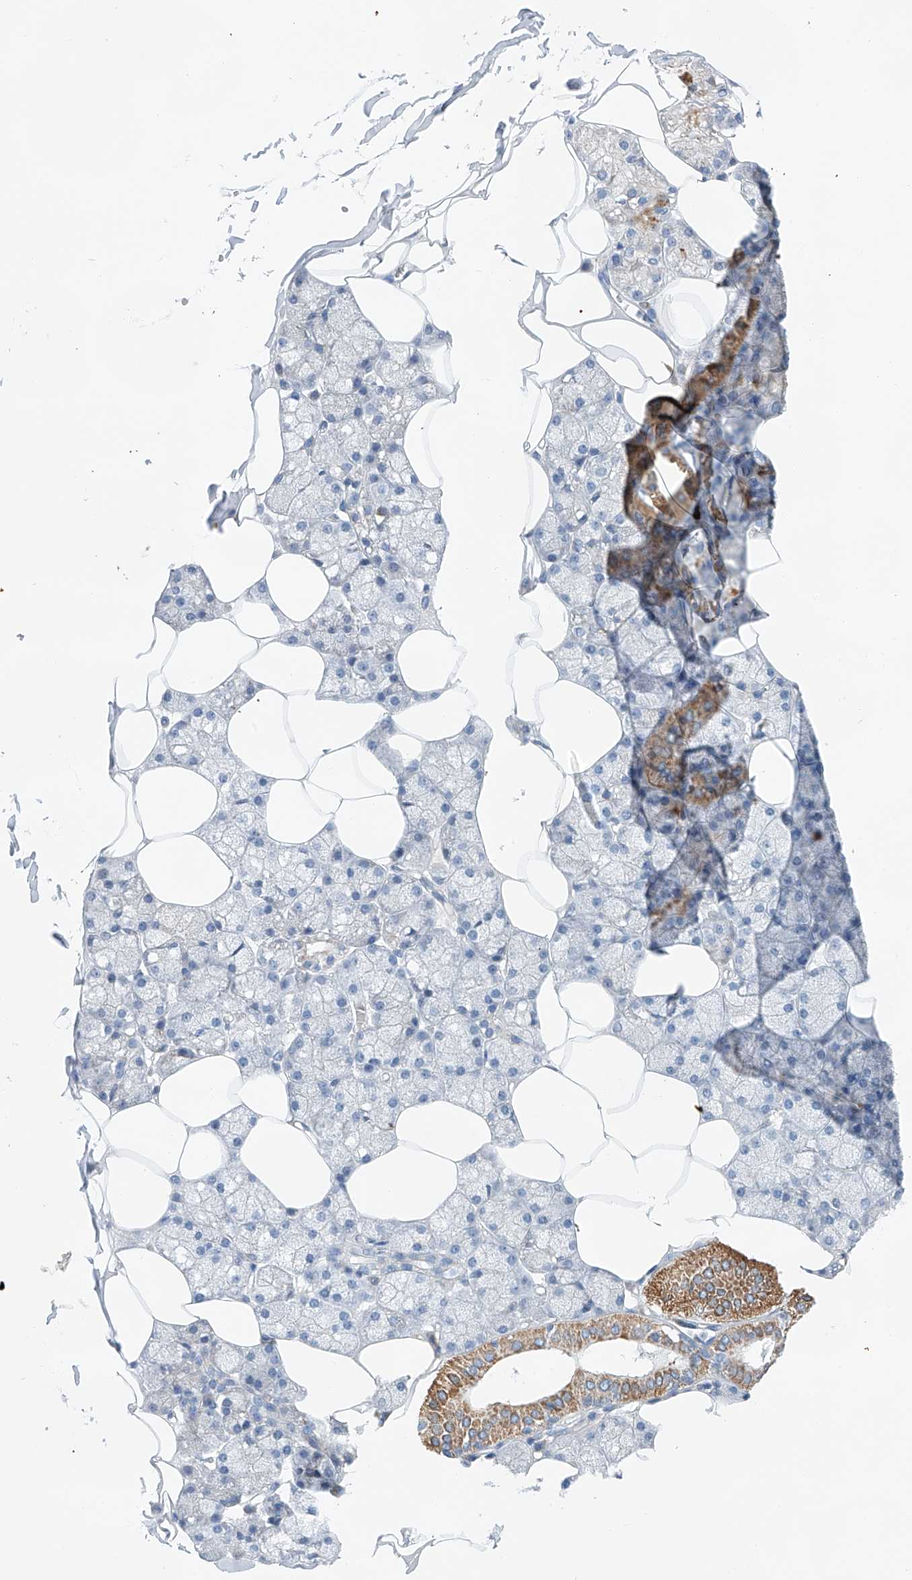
{"staining": {"intensity": "moderate", "quantity": "<25%", "location": "cytoplasmic/membranous"}, "tissue": "salivary gland", "cell_type": "Glandular cells", "image_type": "normal", "snomed": [{"axis": "morphology", "description": "Normal tissue, NOS"}, {"axis": "topography", "description": "Salivary gland"}], "caption": "Salivary gland stained with a brown dye reveals moderate cytoplasmic/membranous positive expression in approximately <25% of glandular cells.", "gene": "KLF15", "patient": {"sex": "male", "age": 62}}